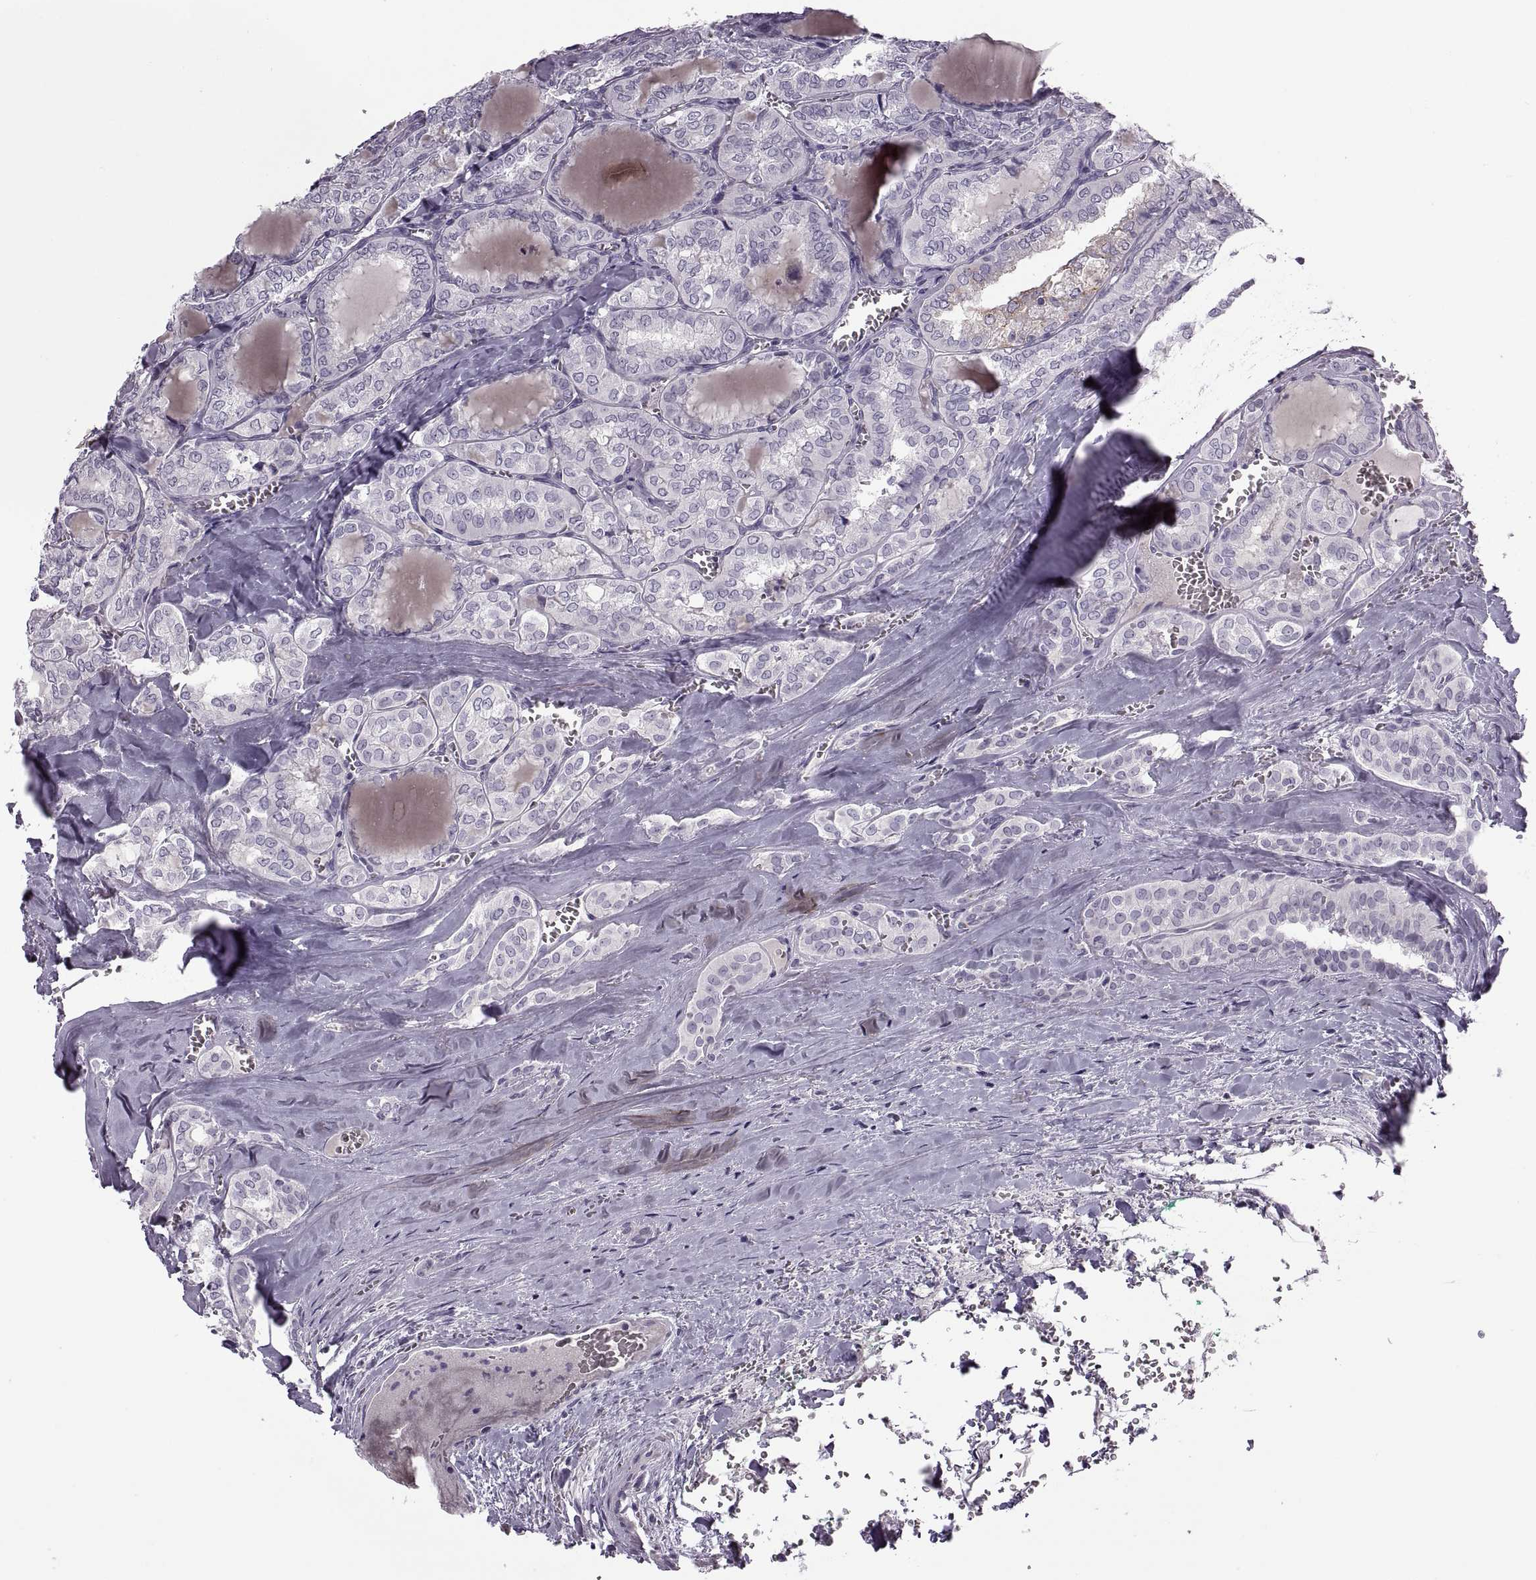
{"staining": {"intensity": "negative", "quantity": "none", "location": "none"}, "tissue": "thyroid cancer", "cell_type": "Tumor cells", "image_type": "cancer", "snomed": [{"axis": "morphology", "description": "Papillary adenocarcinoma, NOS"}, {"axis": "topography", "description": "Thyroid gland"}], "caption": "Tumor cells are negative for brown protein staining in thyroid cancer (papillary adenocarcinoma). Brightfield microscopy of IHC stained with DAB (brown) and hematoxylin (blue), captured at high magnification.", "gene": "RSPH6A", "patient": {"sex": "female", "age": 41}}